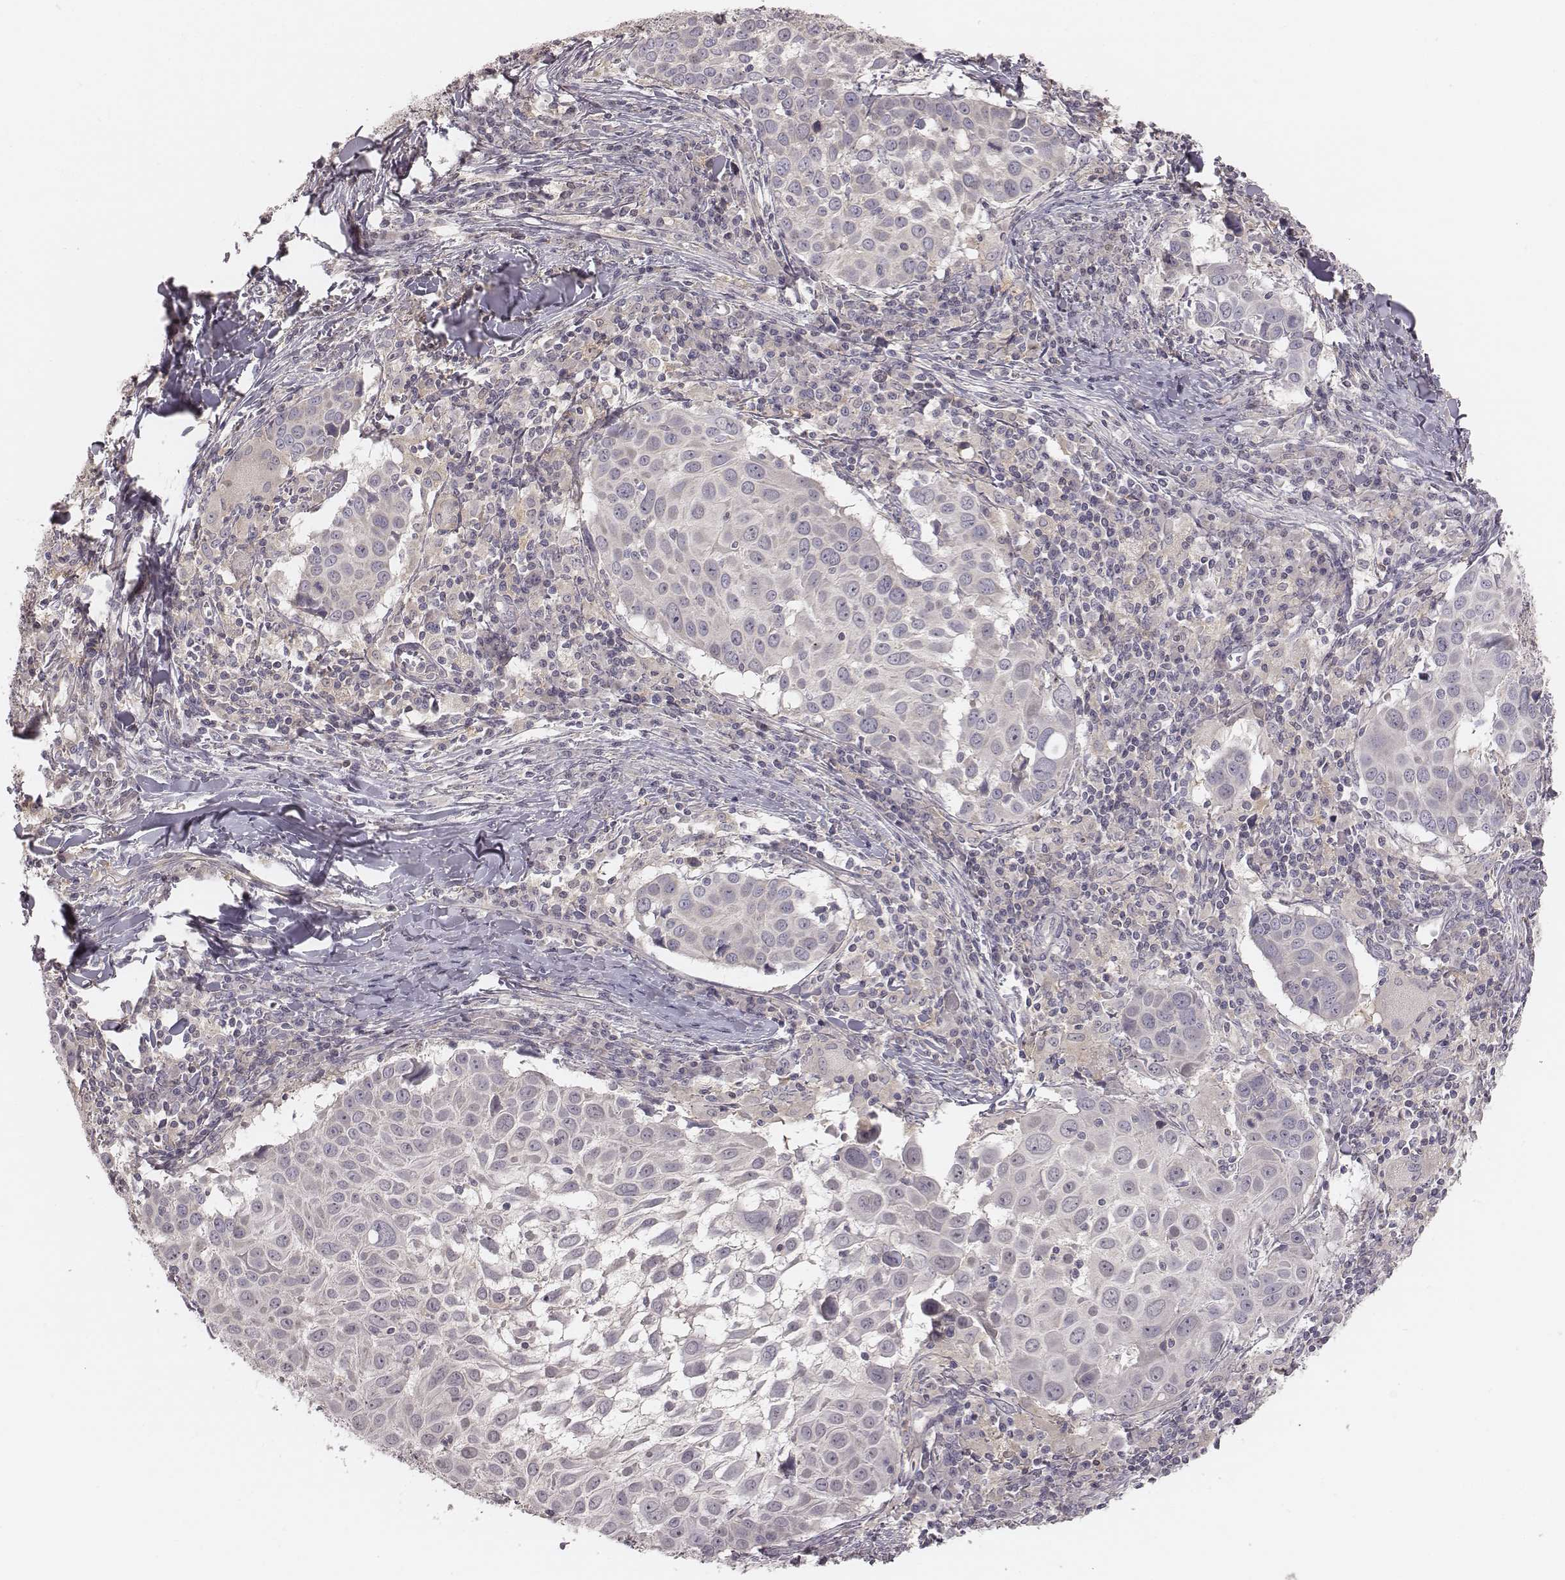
{"staining": {"intensity": "negative", "quantity": "none", "location": "none"}, "tissue": "lung cancer", "cell_type": "Tumor cells", "image_type": "cancer", "snomed": [{"axis": "morphology", "description": "Squamous cell carcinoma, NOS"}, {"axis": "topography", "description": "Lung"}], "caption": "The micrograph displays no staining of tumor cells in lung cancer (squamous cell carcinoma).", "gene": "TDRD5", "patient": {"sex": "male", "age": 57}}